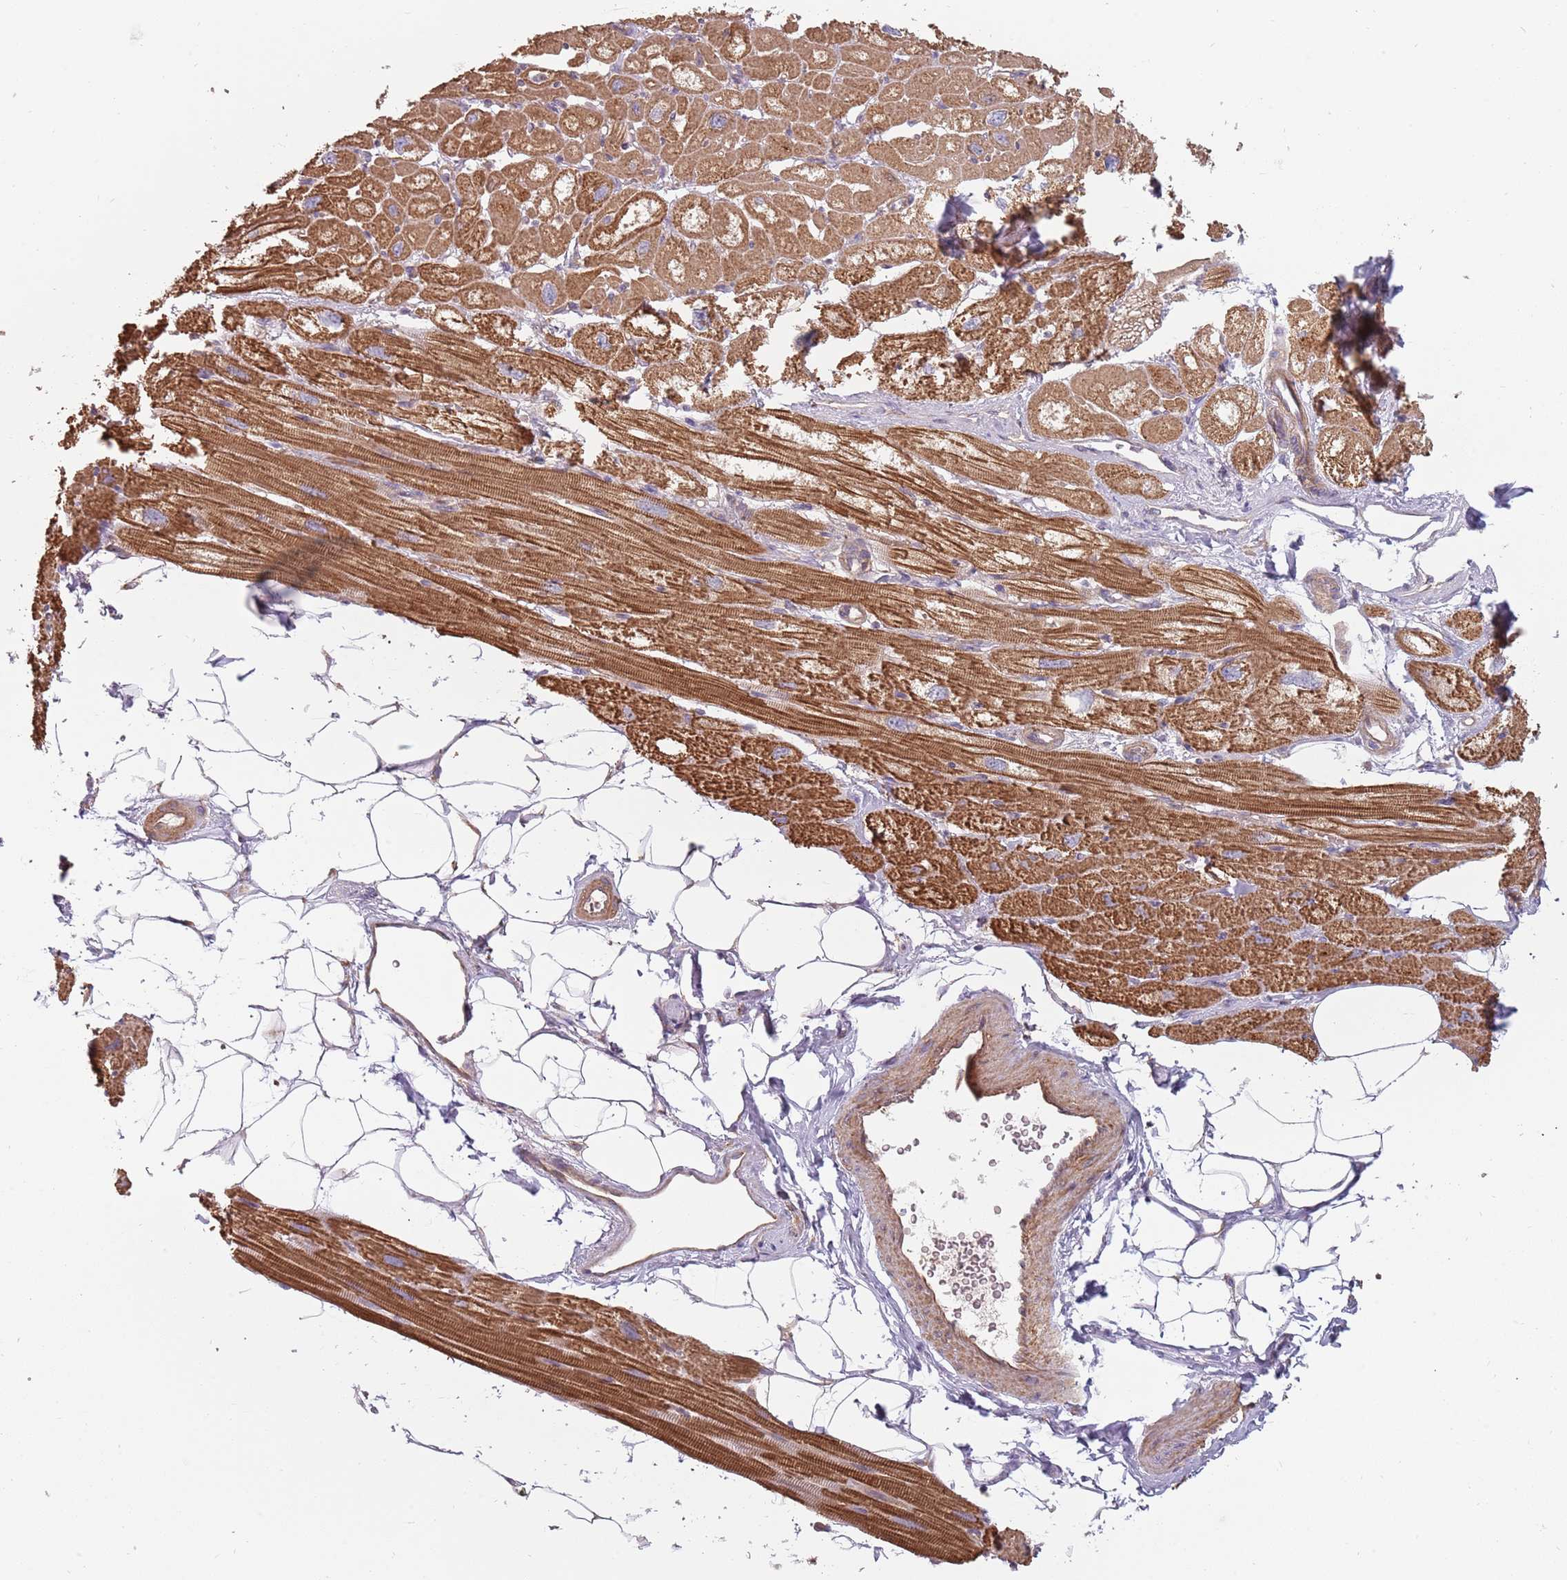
{"staining": {"intensity": "strong", "quantity": ">75%", "location": "cytoplasmic/membranous"}, "tissue": "heart muscle", "cell_type": "Cardiomyocytes", "image_type": "normal", "snomed": [{"axis": "morphology", "description": "Normal tissue, NOS"}, {"axis": "topography", "description": "Heart"}], "caption": "This is a micrograph of IHC staining of normal heart muscle, which shows strong expression in the cytoplasmic/membranous of cardiomyocytes.", "gene": "SPDL1", "patient": {"sex": "male", "age": 50}}